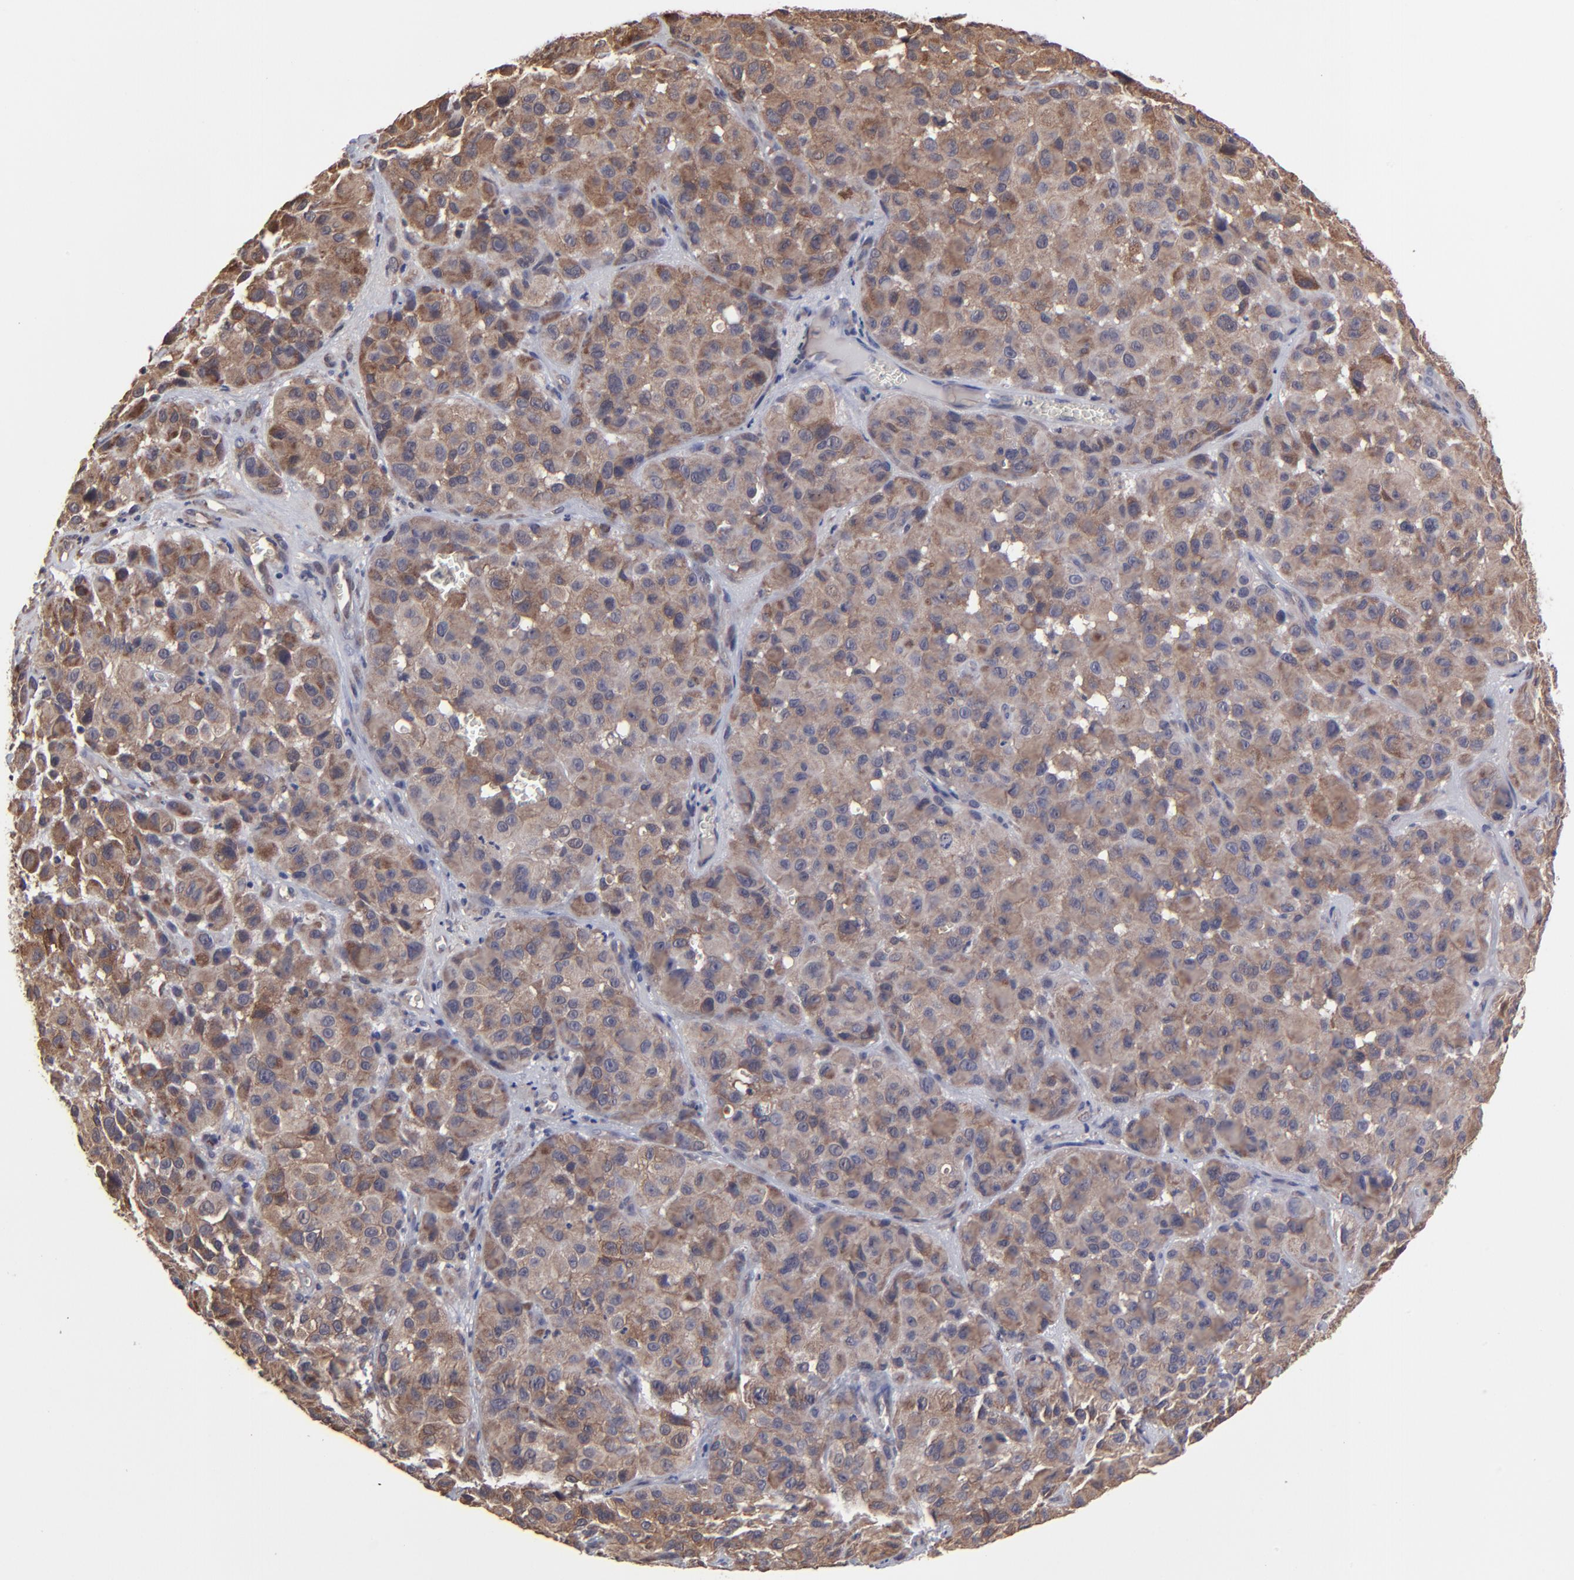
{"staining": {"intensity": "moderate", "quantity": ">75%", "location": "cytoplasmic/membranous"}, "tissue": "melanoma", "cell_type": "Tumor cells", "image_type": "cancer", "snomed": [{"axis": "morphology", "description": "Malignant melanoma, NOS"}, {"axis": "topography", "description": "Skin"}], "caption": "Immunohistochemistry (IHC) of melanoma displays medium levels of moderate cytoplasmic/membranous expression in approximately >75% of tumor cells. (DAB IHC, brown staining for protein, blue staining for nuclei).", "gene": "CHL1", "patient": {"sex": "female", "age": 21}}